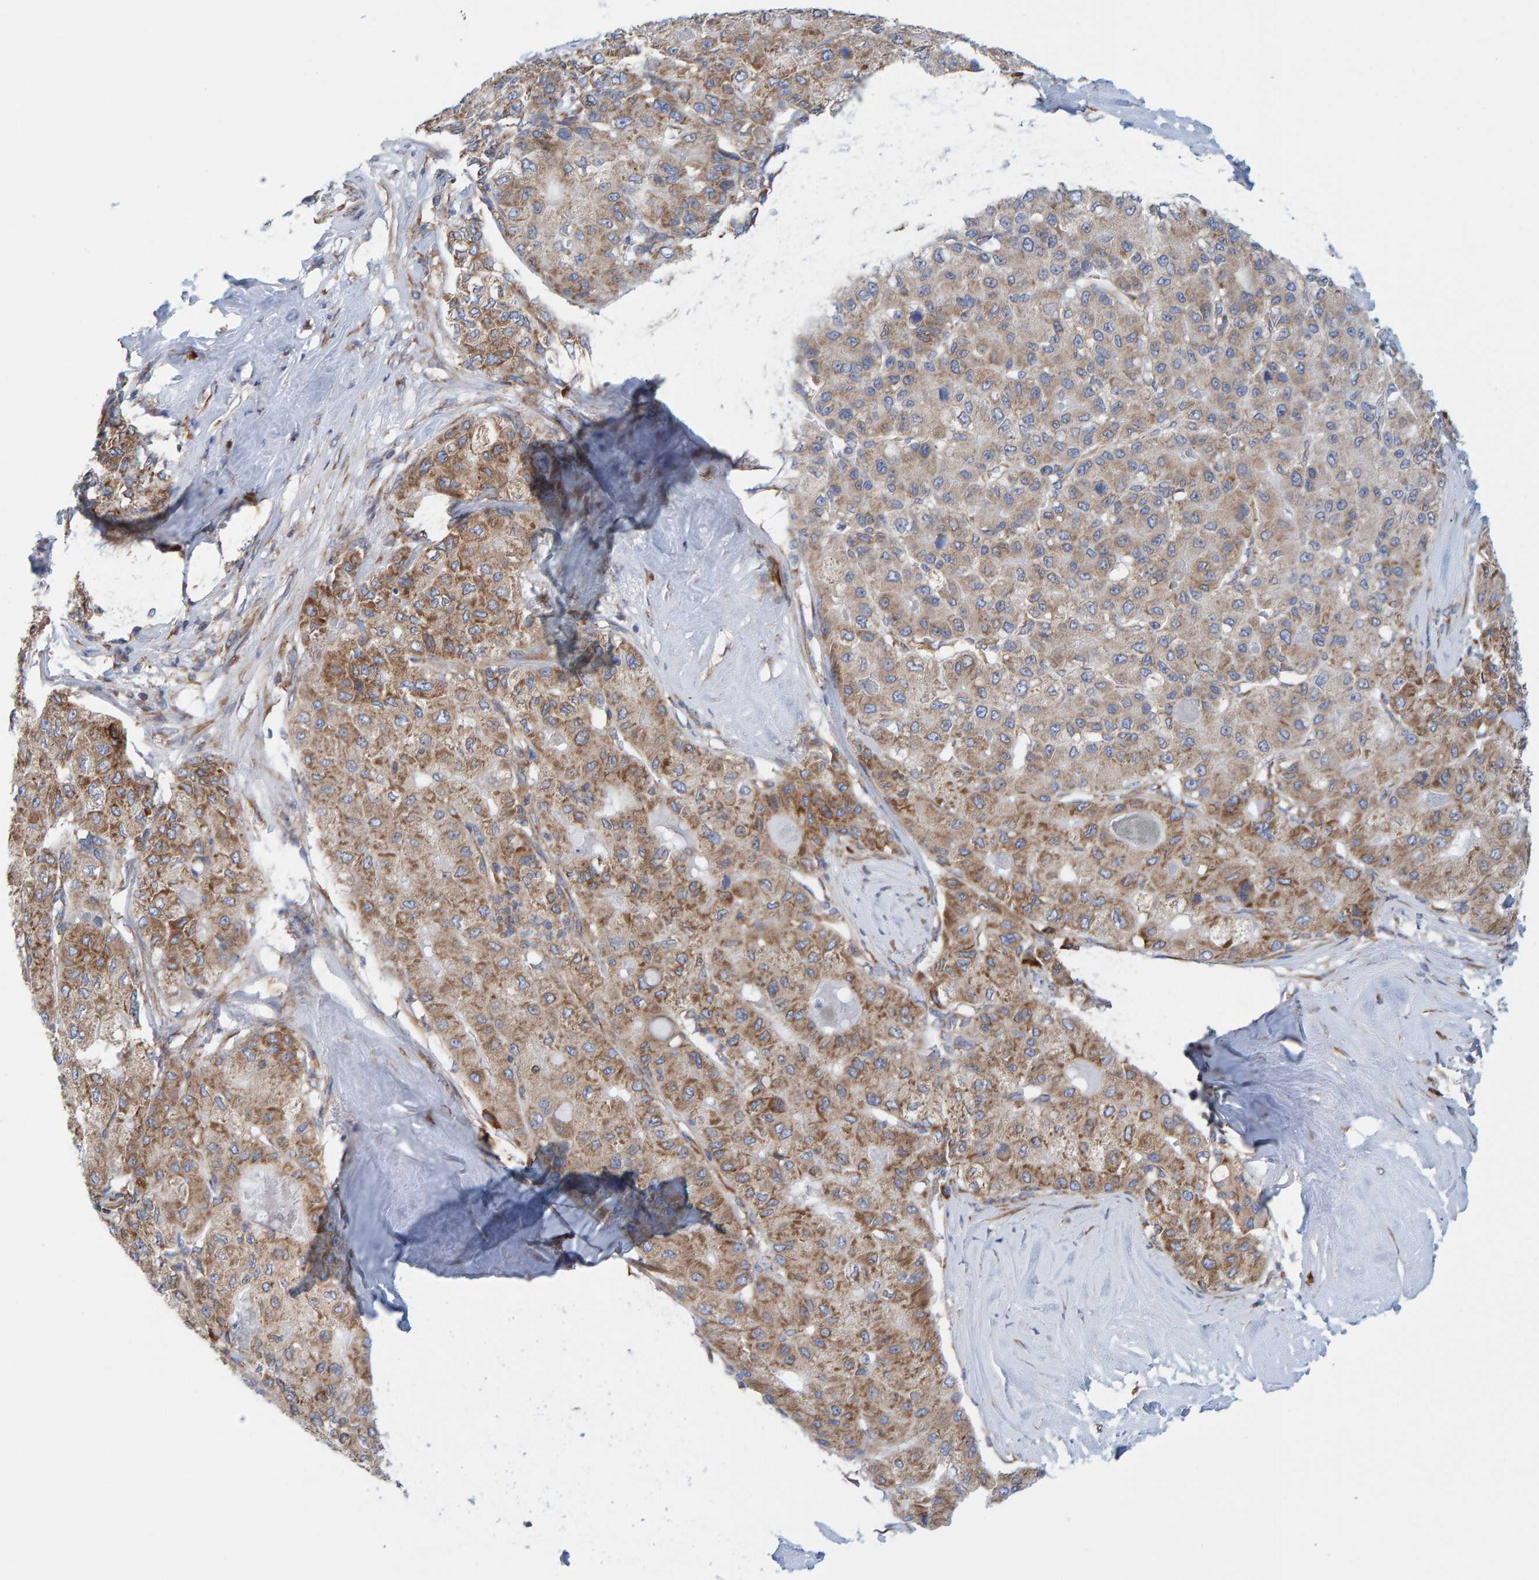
{"staining": {"intensity": "weak", "quantity": ">75%", "location": "cytoplasmic/membranous"}, "tissue": "liver cancer", "cell_type": "Tumor cells", "image_type": "cancer", "snomed": [{"axis": "morphology", "description": "Carcinoma, Hepatocellular, NOS"}, {"axis": "topography", "description": "Liver"}], "caption": "The micrograph shows a brown stain indicating the presence of a protein in the cytoplasmic/membranous of tumor cells in hepatocellular carcinoma (liver).", "gene": "CDK5RAP3", "patient": {"sex": "male", "age": 80}}